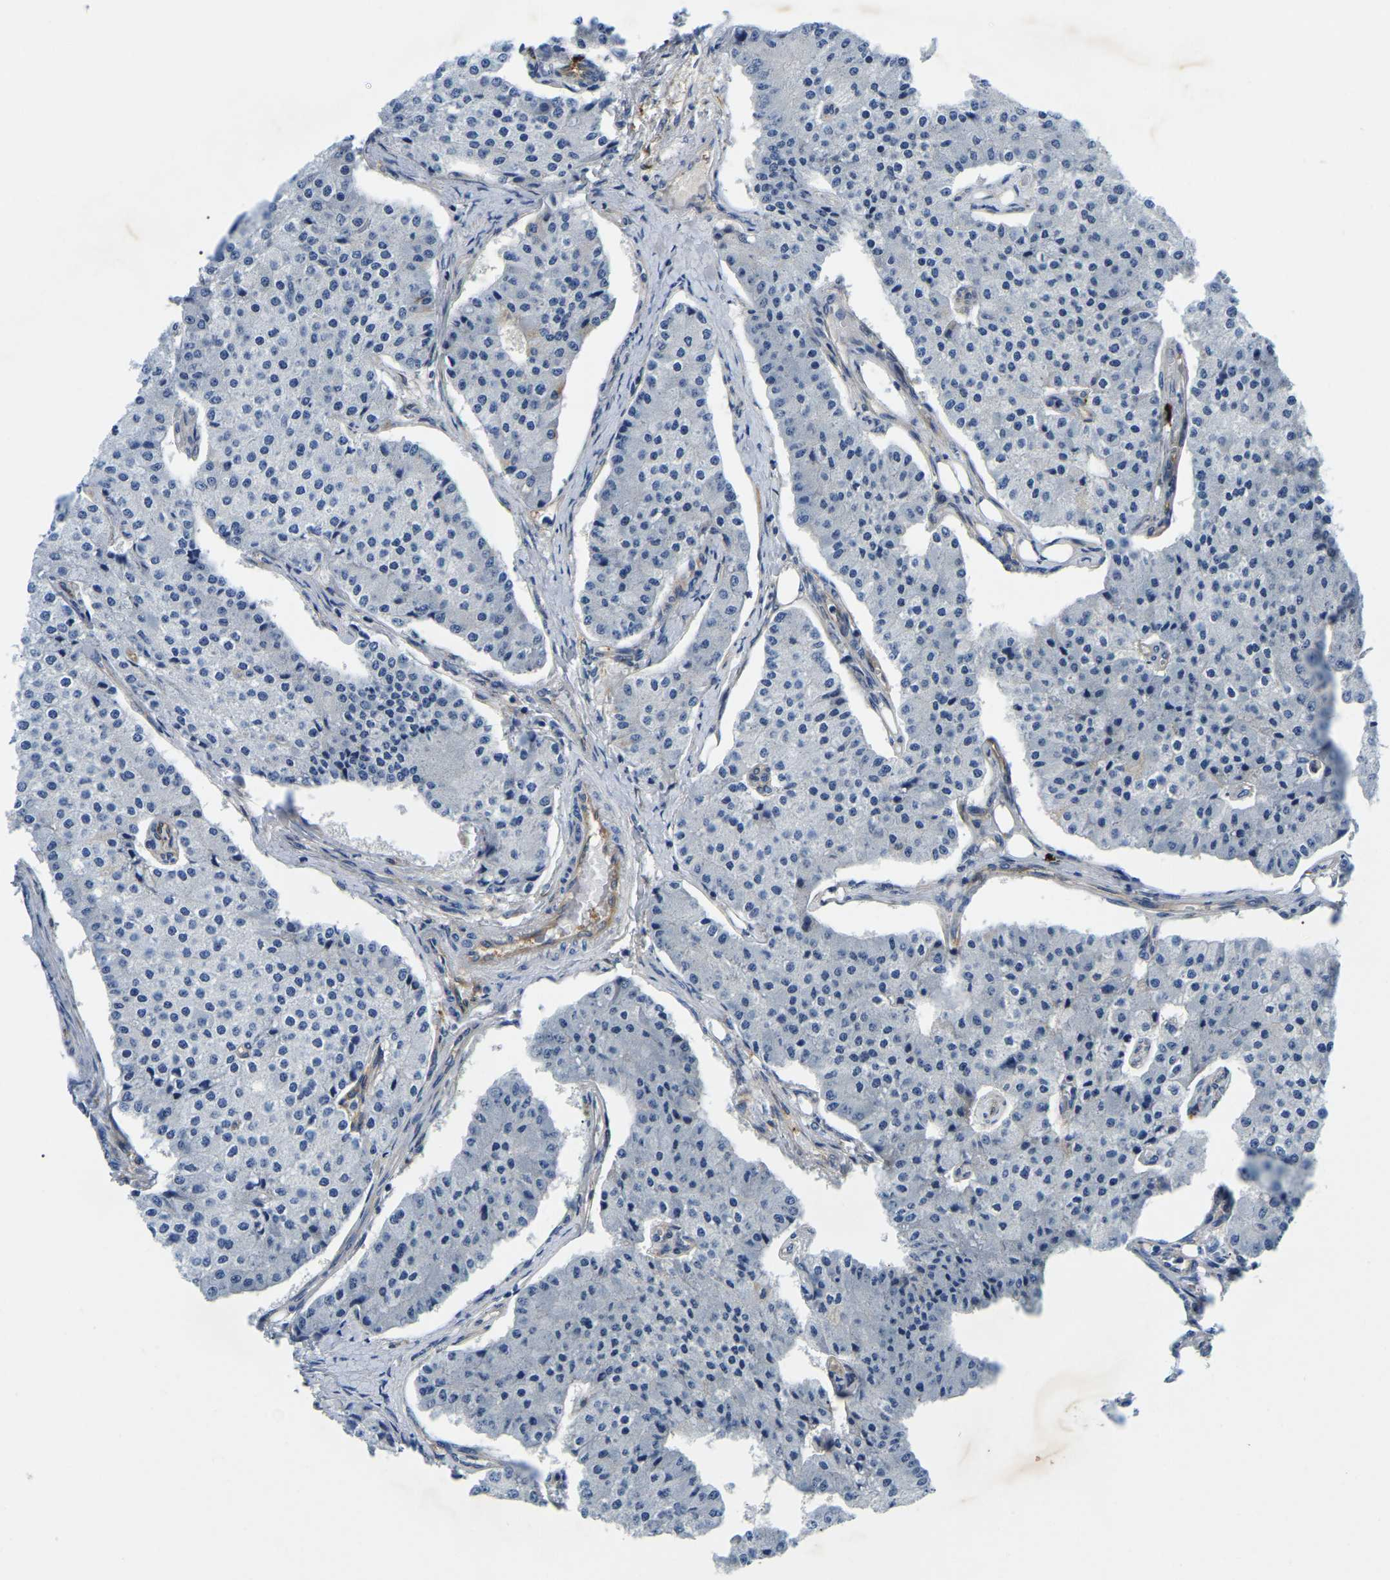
{"staining": {"intensity": "negative", "quantity": "none", "location": "none"}, "tissue": "carcinoid", "cell_type": "Tumor cells", "image_type": "cancer", "snomed": [{"axis": "morphology", "description": "Carcinoid, malignant, NOS"}, {"axis": "topography", "description": "Colon"}], "caption": "Immunohistochemistry (IHC) of human carcinoid exhibits no expression in tumor cells. (Immunohistochemistry (IHC), brightfield microscopy, high magnification).", "gene": "DUSP8", "patient": {"sex": "female", "age": 52}}